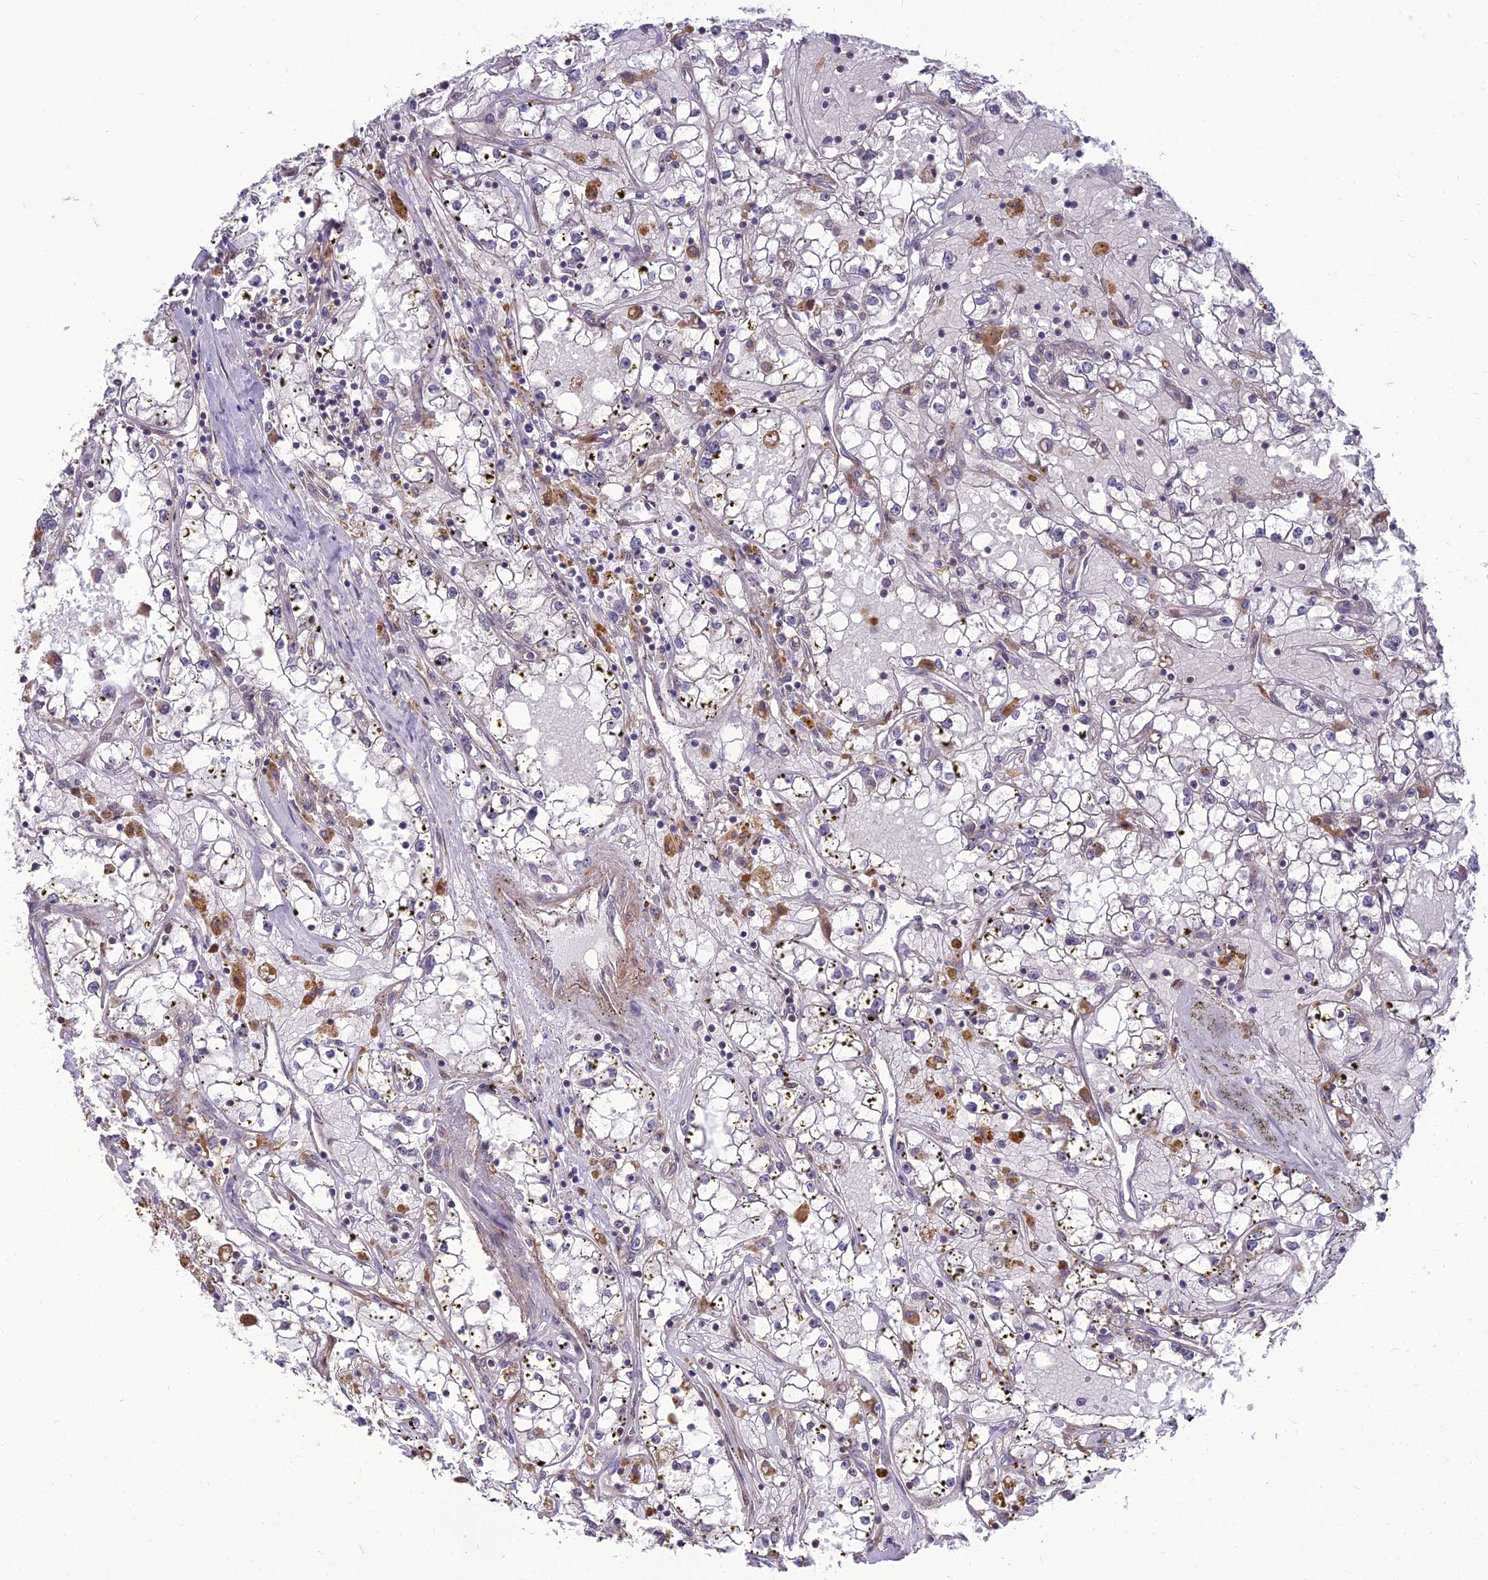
{"staining": {"intensity": "negative", "quantity": "none", "location": "none"}, "tissue": "renal cancer", "cell_type": "Tumor cells", "image_type": "cancer", "snomed": [{"axis": "morphology", "description": "Adenocarcinoma, NOS"}, {"axis": "topography", "description": "Kidney"}], "caption": "Renal cancer (adenocarcinoma) was stained to show a protein in brown. There is no significant staining in tumor cells.", "gene": "TSPYL2", "patient": {"sex": "male", "age": 56}}